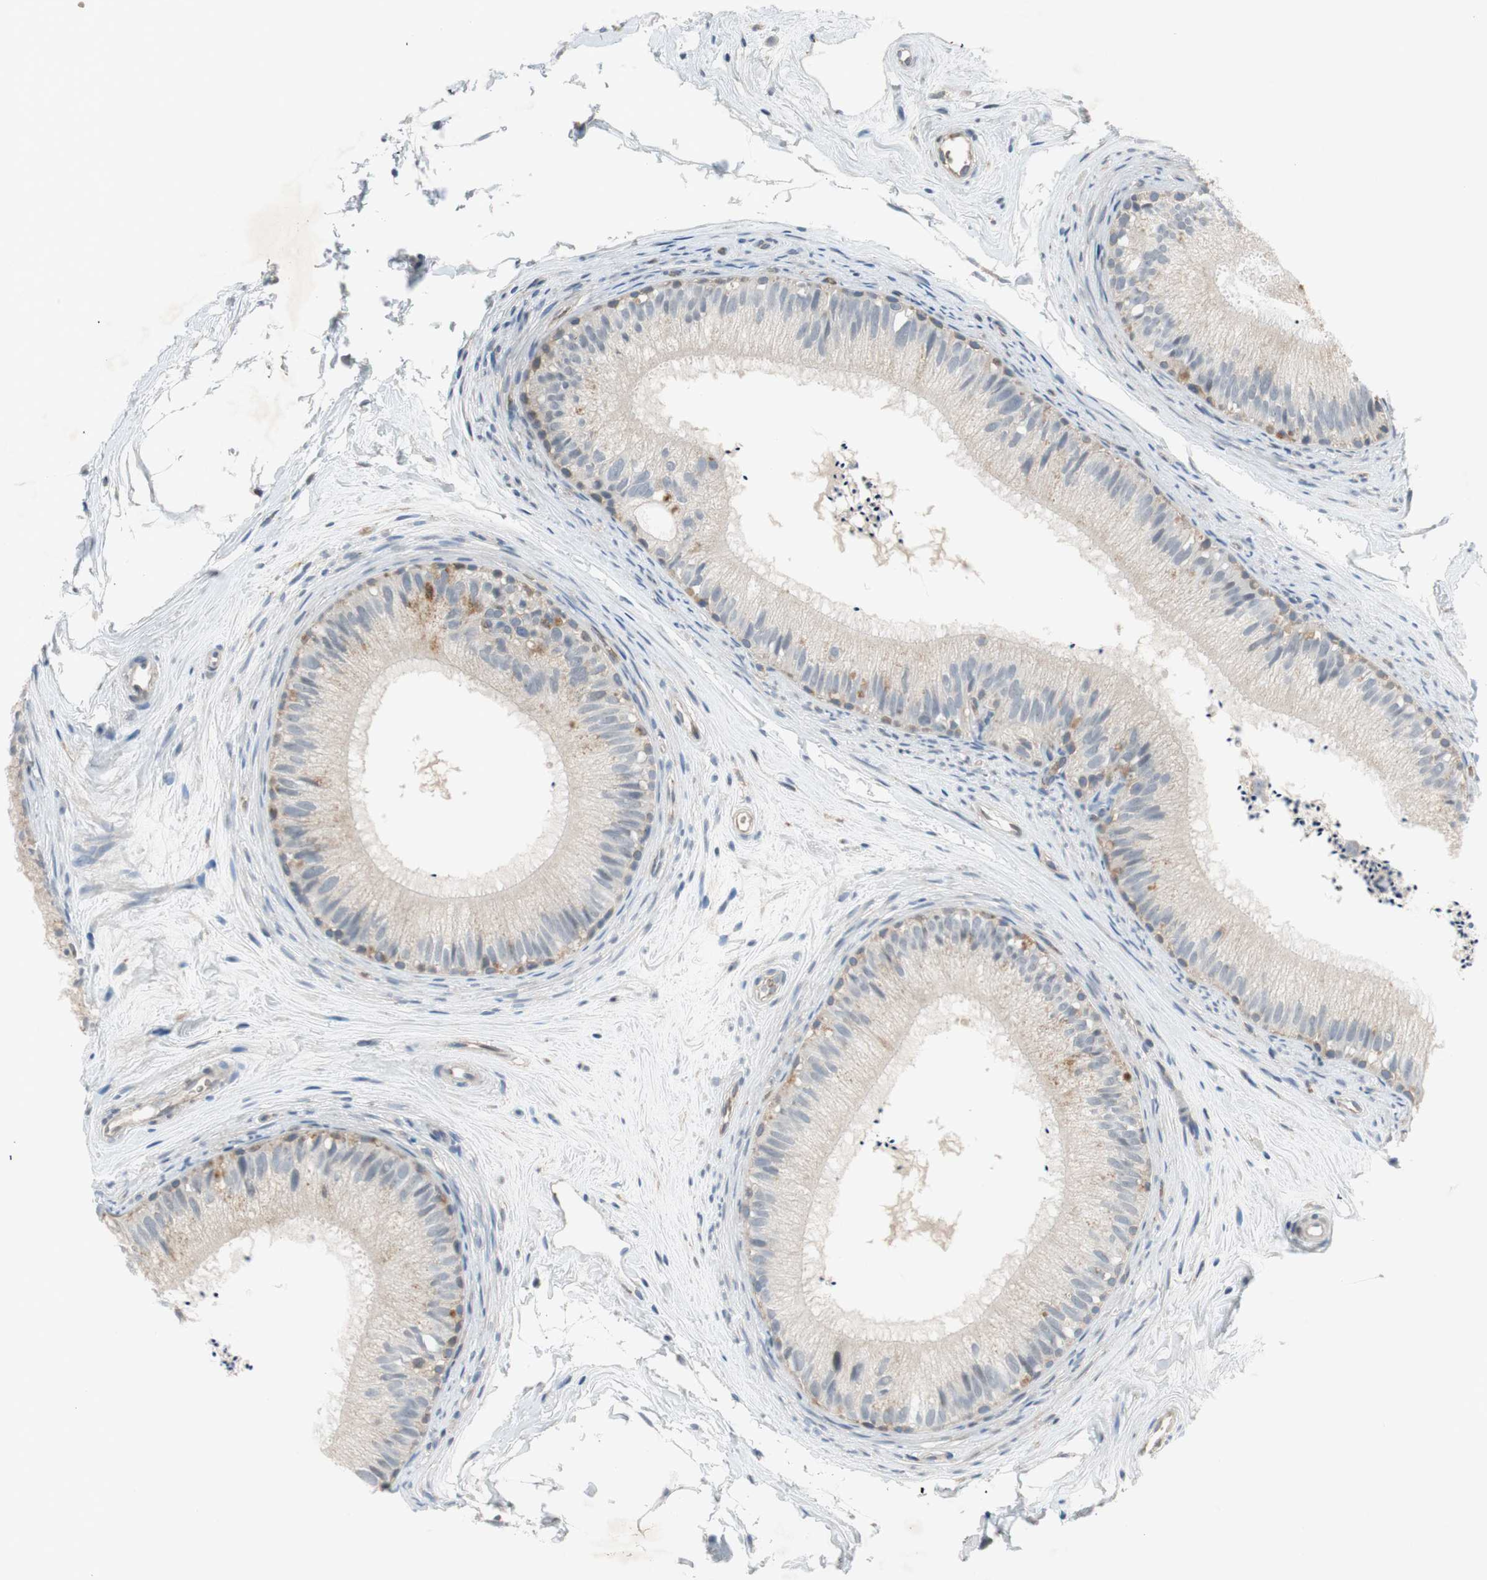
{"staining": {"intensity": "moderate", "quantity": "25%-75%", "location": "cytoplasmic/membranous"}, "tissue": "epididymis", "cell_type": "Glandular cells", "image_type": "normal", "snomed": [{"axis": "morphology", "description": "Normal tissue, NOS"}, {"axis": "topography", "description": "Epididymis"}], "caption": "IHC (DAB (3,3'-diaminobenzidine)) staining of normal epididymis exhibits moderate cytoplasmic/membranous protein positivity in about 25%-75% of glandular cells. (Brightfield microscopy of DAB IHC at high magnification).", "gene": "GYPC", "patient": {"sex": "male", "age": 56}}